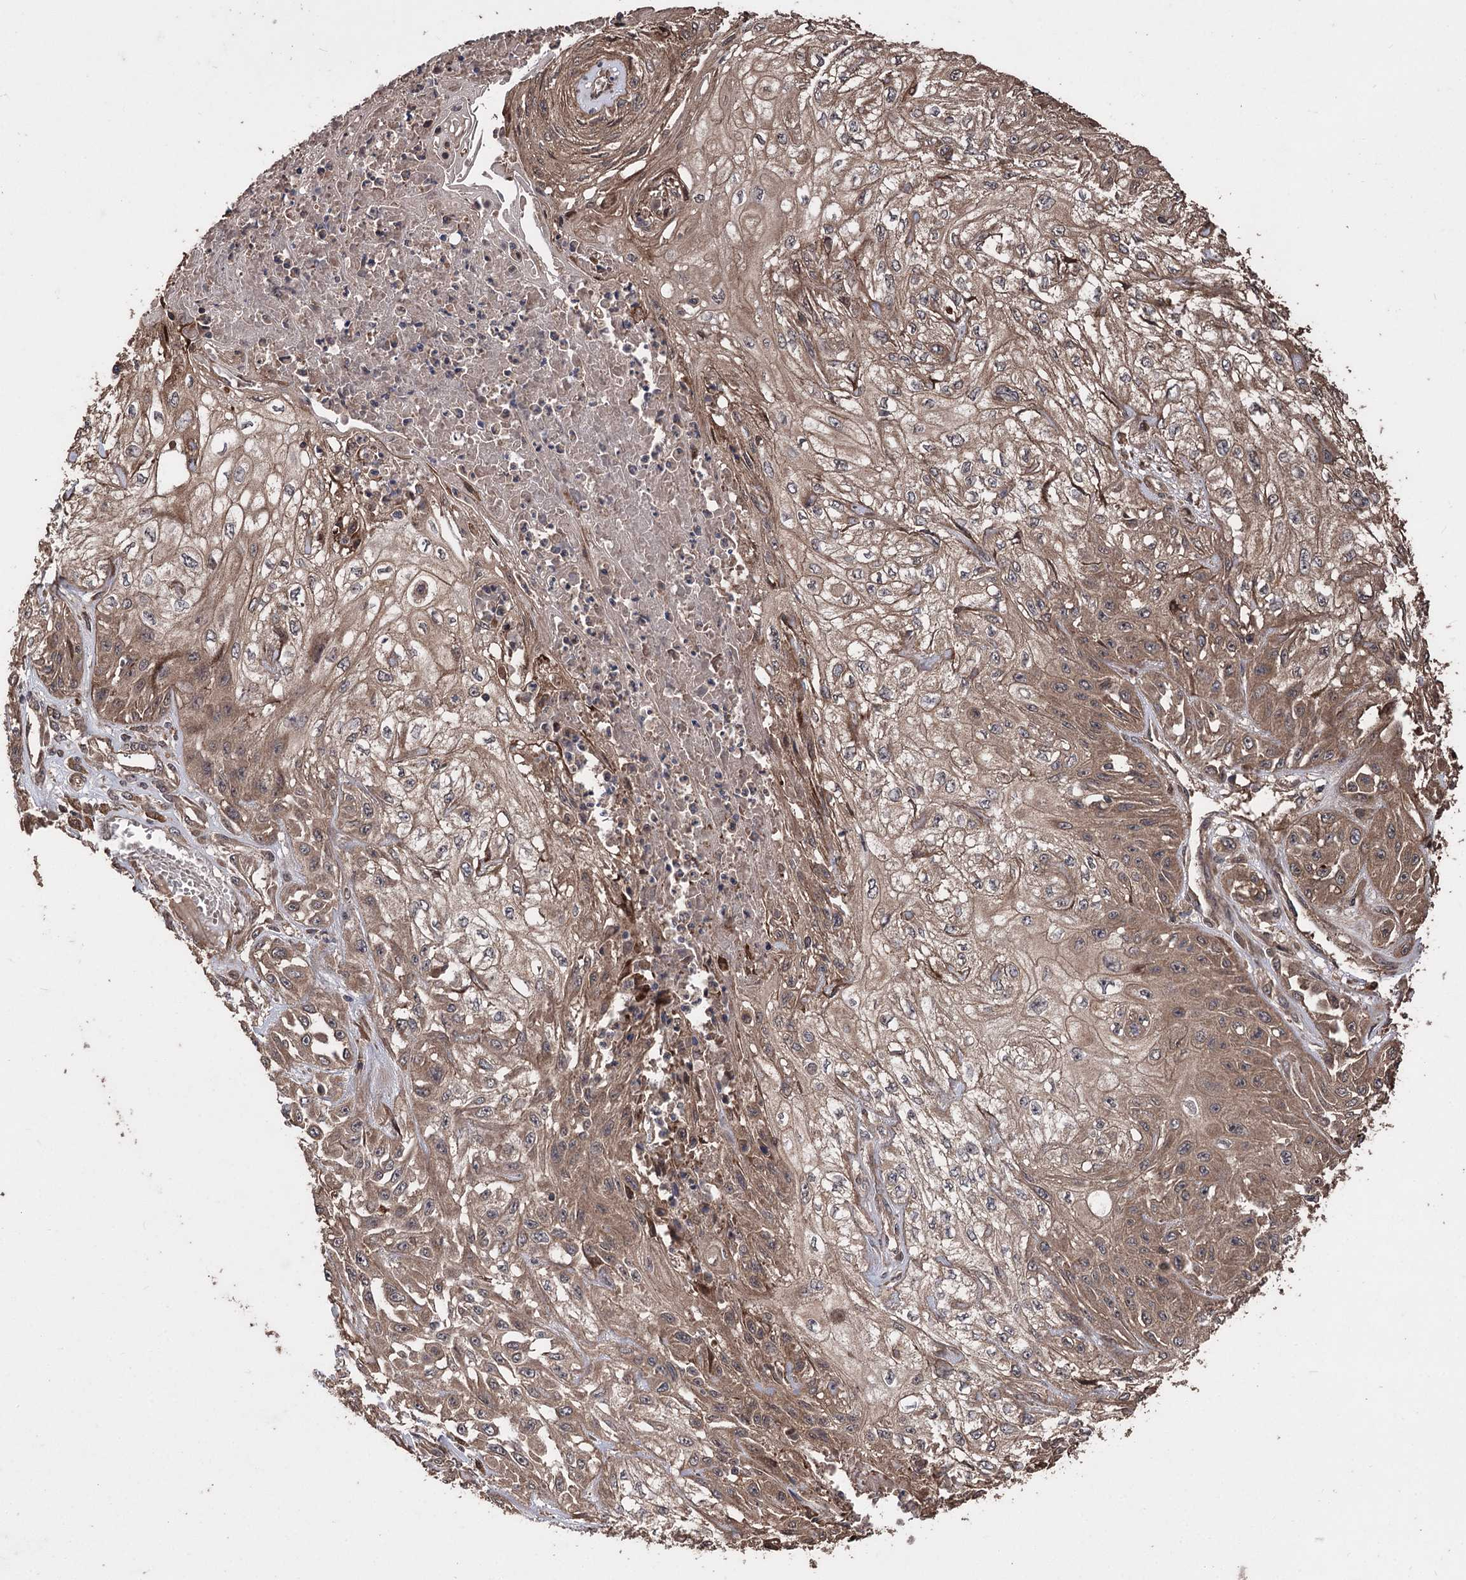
{"staining": {"intensity": "moderate", "quantity": "25%-75%", "location": "cytoplasmic/membranous"}, "tissue": "skin cancer", "cell_type": "Tumor cells", "image_type": "cancer", "snomed": [{"axis": "morphology", "description": "Squamous cell carcinoma, NOS"}, {"axis": "morphology", "description": "Squamous cell carcinoma, metastatic, NOS"}, {"axis": "topography", "description": "Skin"}, {"axis": "topography", "description": "Lymph node"}], "caption": "A high-resolution micrograph shows IHC staining of metastatic squamous cell carcinoma (skin), which demonstrates moderate cytoplasmic/membranous positivity in approximately 25%-75% of tumor cells. The staining is performed using DAB (3,3'-diaminobenzidine) brown chromogen to label protein expression. The nuclei are counter-stained blue using hematoxylin.", "gene": "RASSF3", "patient": {"sex": "male", "age": 75}}